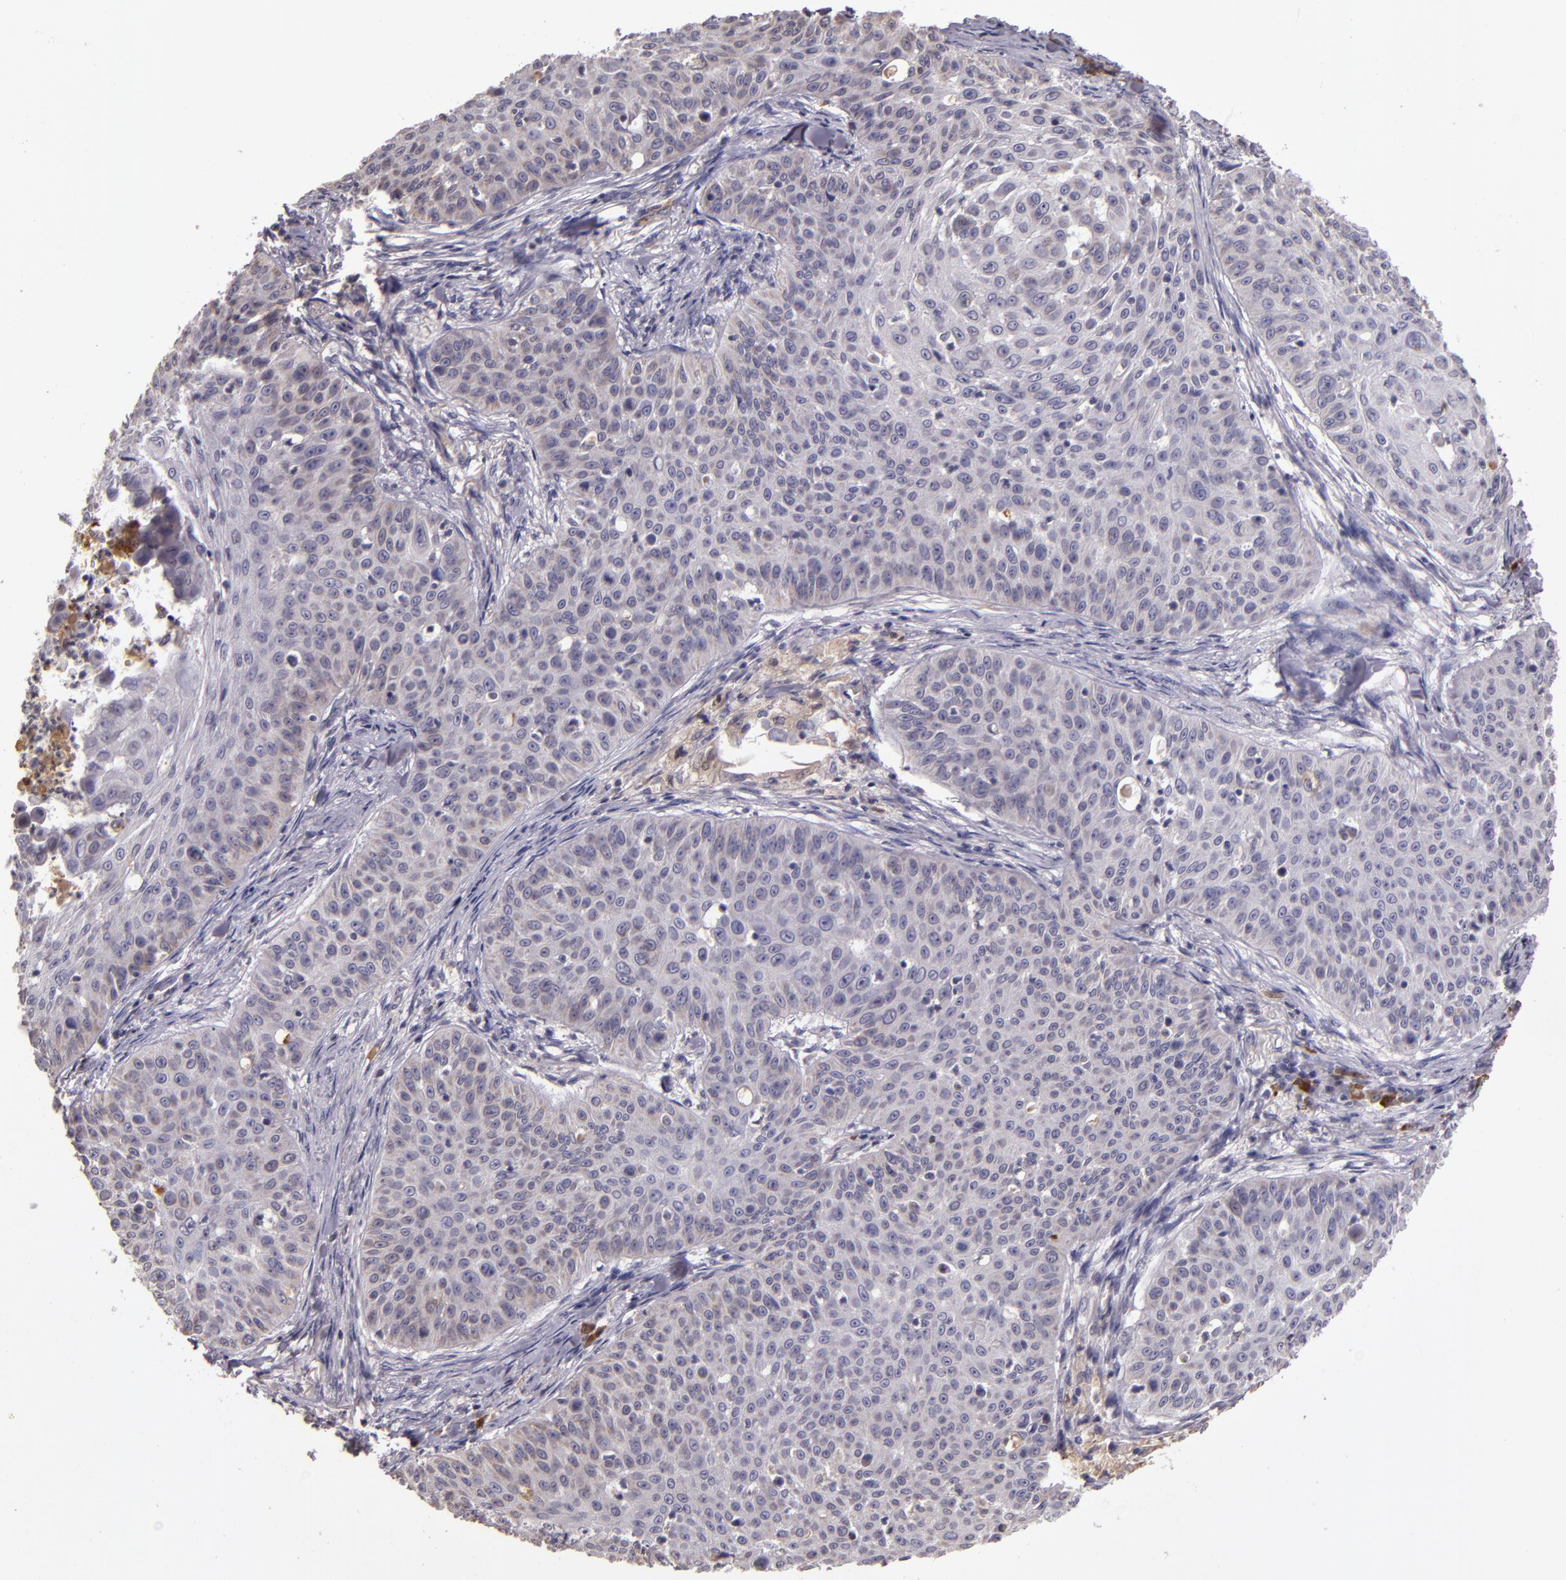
{"staining": {"intensity": "weak", "quantity": ">75%", "location": "cytoplasmic/membranous"}, "tissue": "skin cancer", "cell_type": "Tumor cells", "image_type": "cancer", "snomed": [{"axis": "morphology", "description": "Squamous cell carcinoma, NOS"}, {"axis": "topography", "description": "Skin"}], "caption": "Immunohistochemical staining of human skin squamous cell carcinoma shows low levels of weak cytoplasmic/membranous protein staining in about >75% of tumor cells. (Brightfield microscopy of DAB IHC at high magnification).", "gene": "ABL1", "patient": {"sex": "male", "age": 82}}